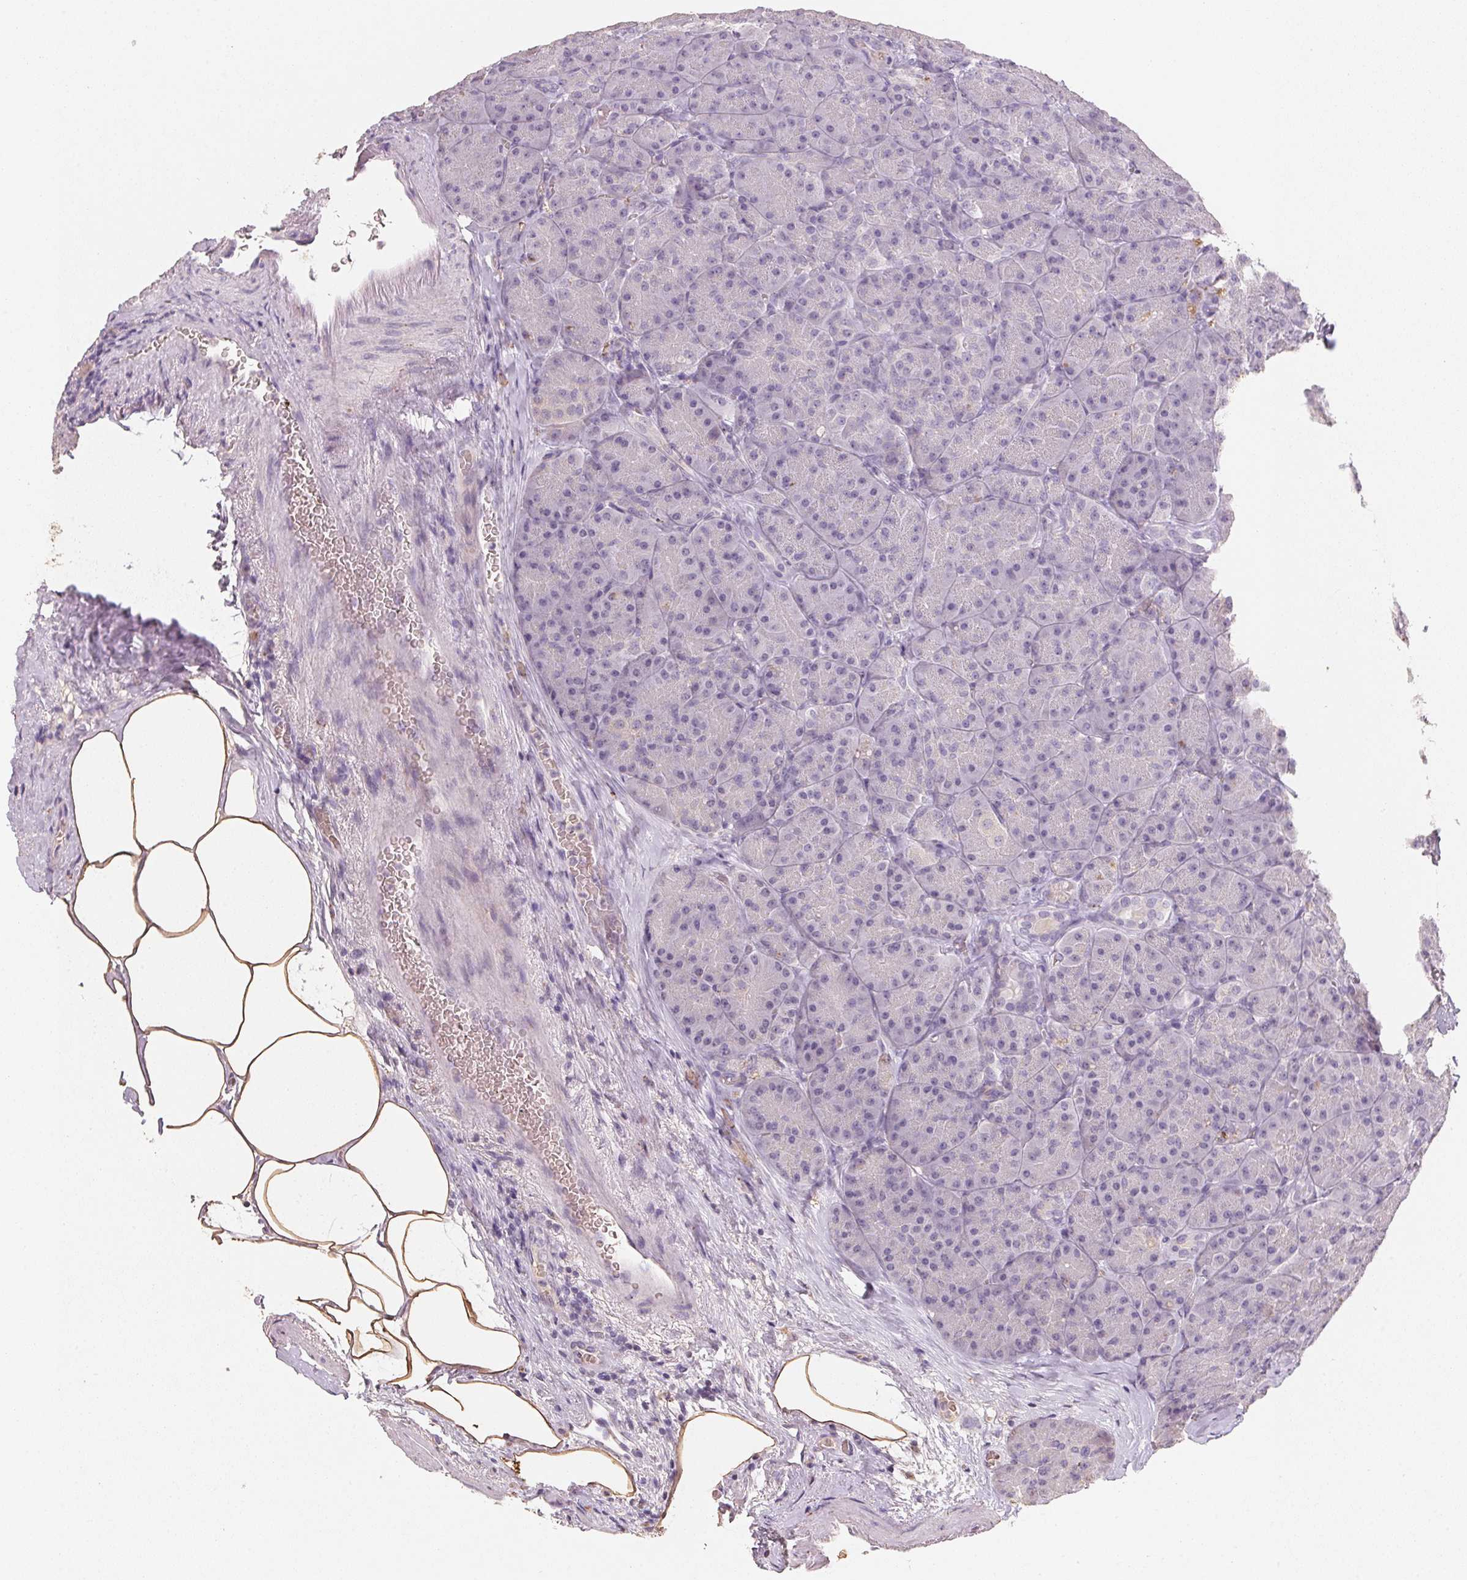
{"staining": {"intensity": "negative", "quantity": "none", "location": "none"}, "tissue": "pancreas", "cell_type": "Exocrine glandular cells", "image_type": "normal", "snomed": [{"axis": "morphology", "description": "Normal tissue, NOS"}, {"axis": "topography", "description": "Pancreas"}], "caption": "High power microscopy micrograph of an immunohistochemistry (IHC) histopathology image of normal pancreas, revealing no significant expression in exocrine glandular cells.", "gene": "CXCL5", "patient": {"sex": "male", "age": 57}}